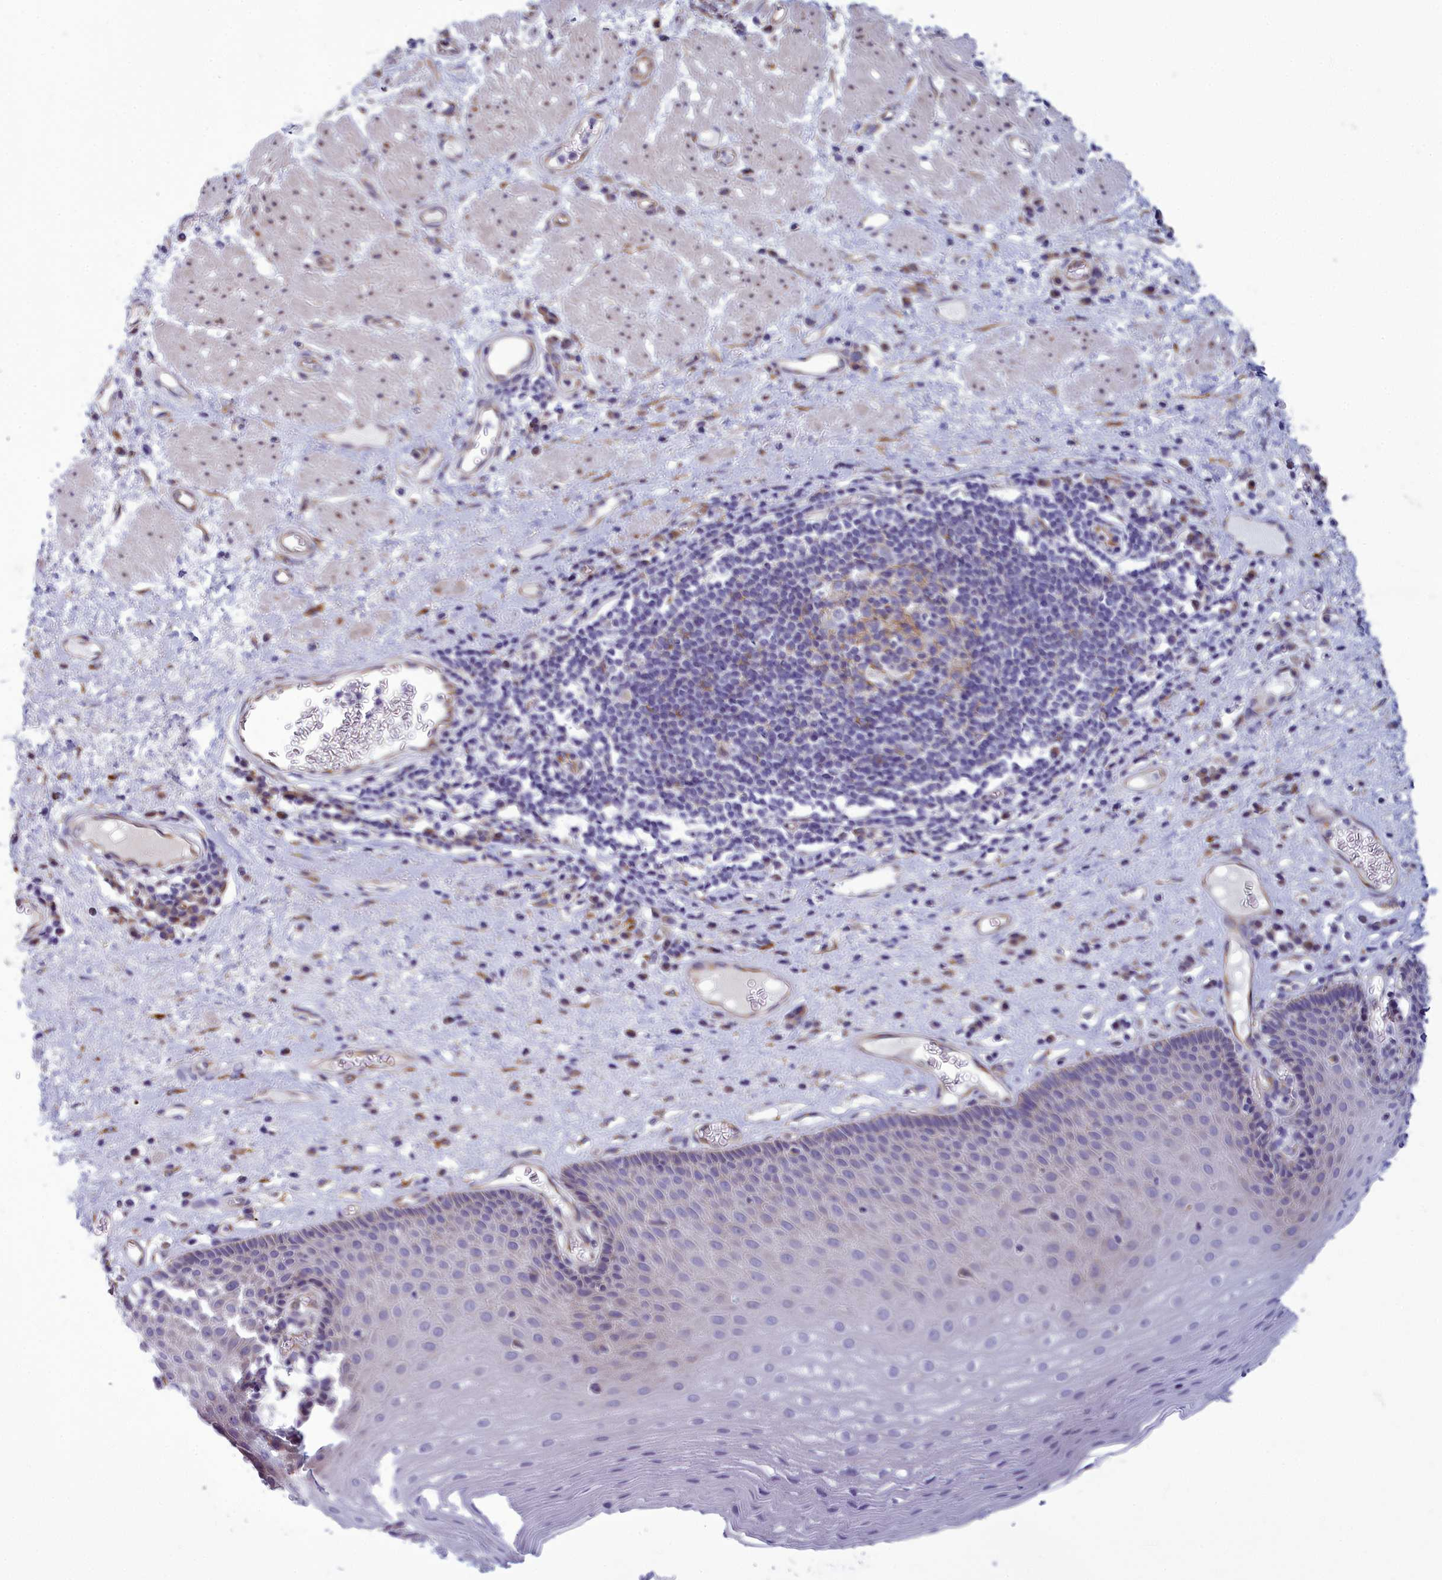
{"staining": {"intensity": "weak", "quantity": "<25%", "location": "cytoplasmic/membranous"}, "tissue": "esophagus", "cell_type": "Squamous epithelial cells", "image_type": "normal", "snomed": [{"axis": "morphology", "description": "Normal tissue, NOS"}, {"axis": "morphology", "description": "Adenocarcinoma, NOS"}, {"axis": "topography", "description": "Esophagus"}], "caption": "Immunohistochemistry (IHC) photomicrograph of benign esophagus stained for a protein (brown), which reveals no expression in squamous epithelial cells.", "gene": "CENATAC", "patient": {"sex": "male", "age": 62}}